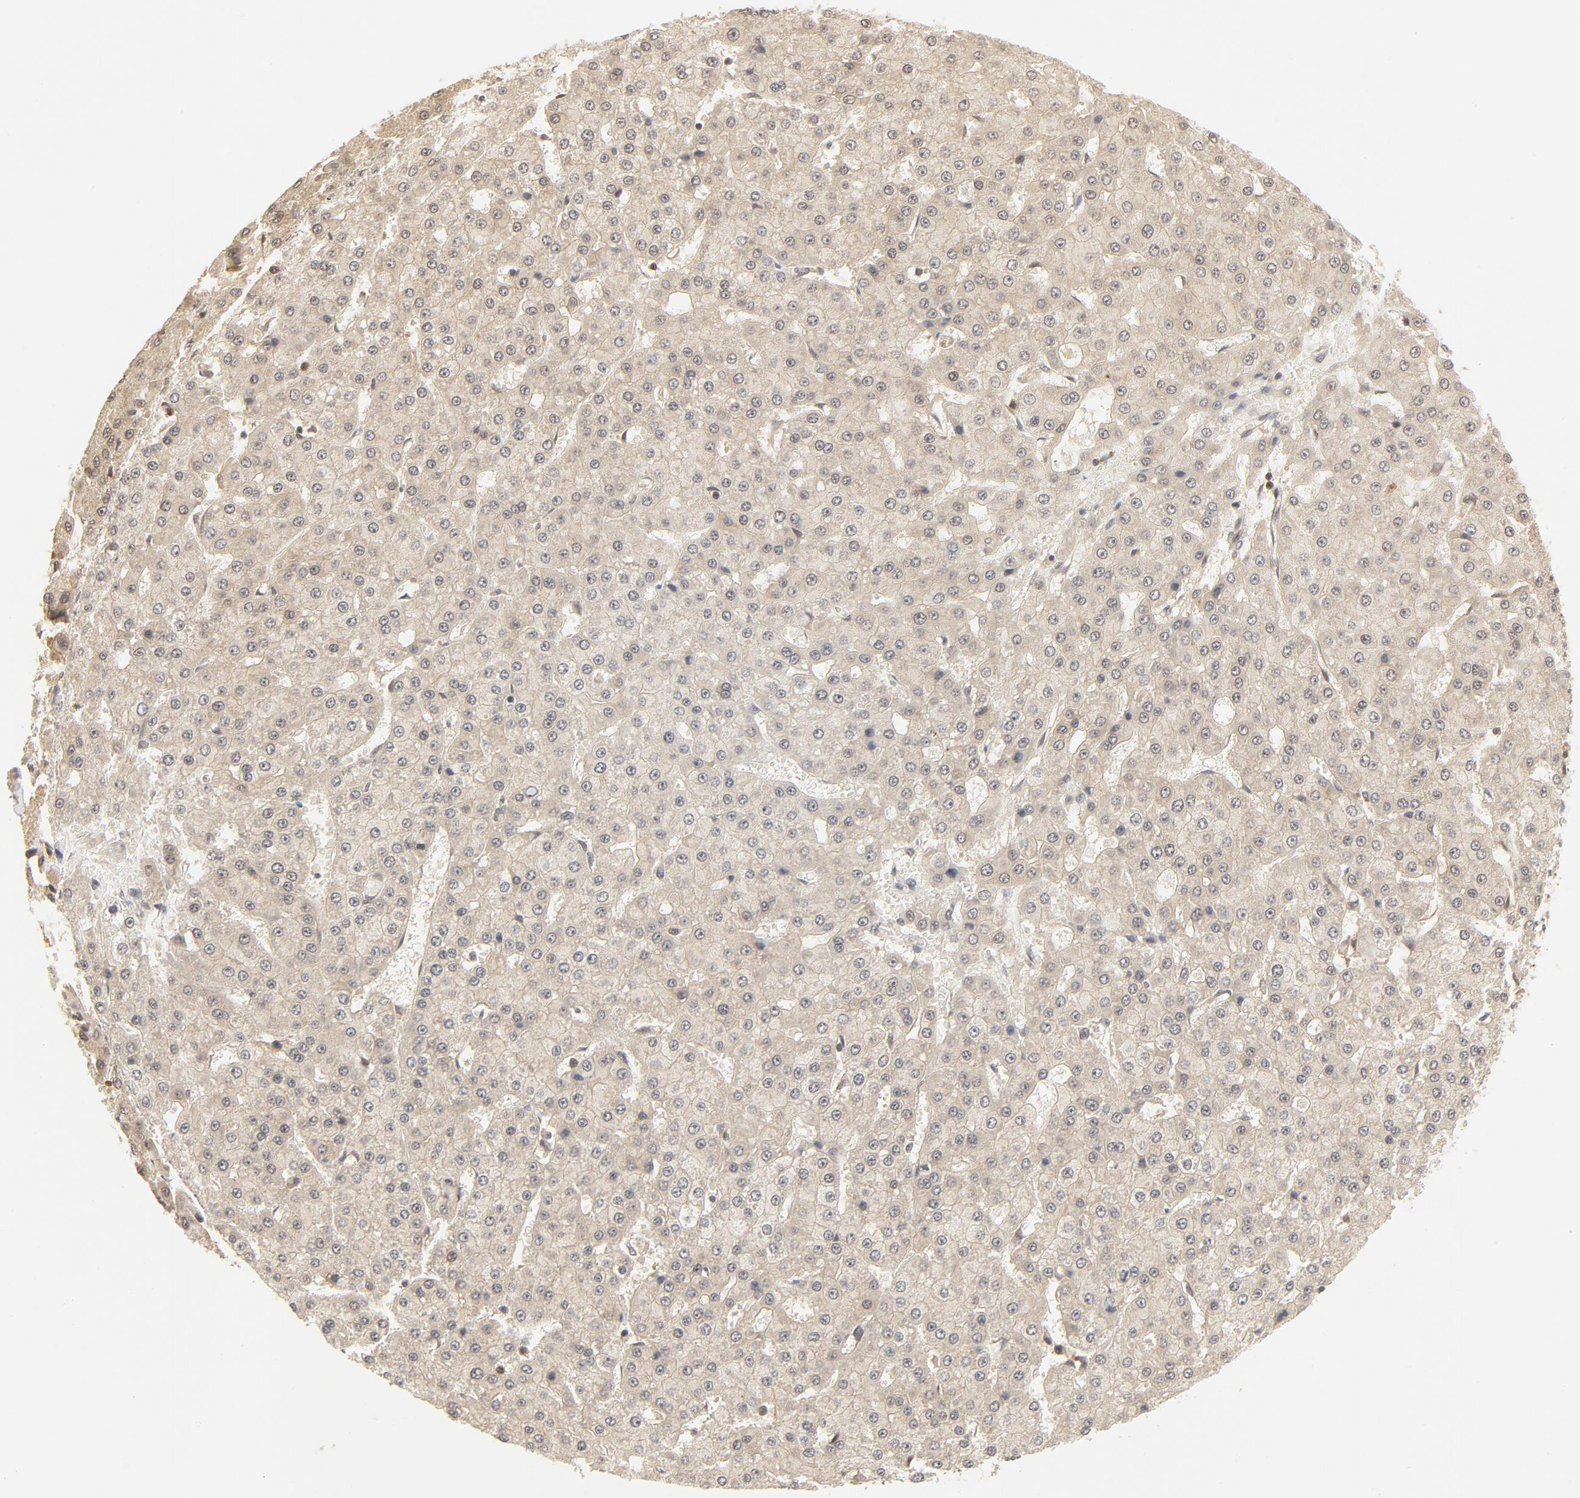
{"staining": {"intensity": "weak", "quantity": ">75%", "location": "cytoplasmic/membranous"}, "tissue": "liver cancer", "cell_type": "Tumor cells", "image_type": "cancer", "snomed": [{"axis": "morphology", "description": "Carcinoma, Hepatocellular, NOS"}, {"axis": "topography", "description": "Liver"}], "caption": "A micrograph showing weak cytoplasmic/membranous expression in about >75% of tumor cells in liver cancer, as visualized by brown immunohistochemical staining.", "gene": "NEDD8", "patient": {"sex": "male", "age": 47}}